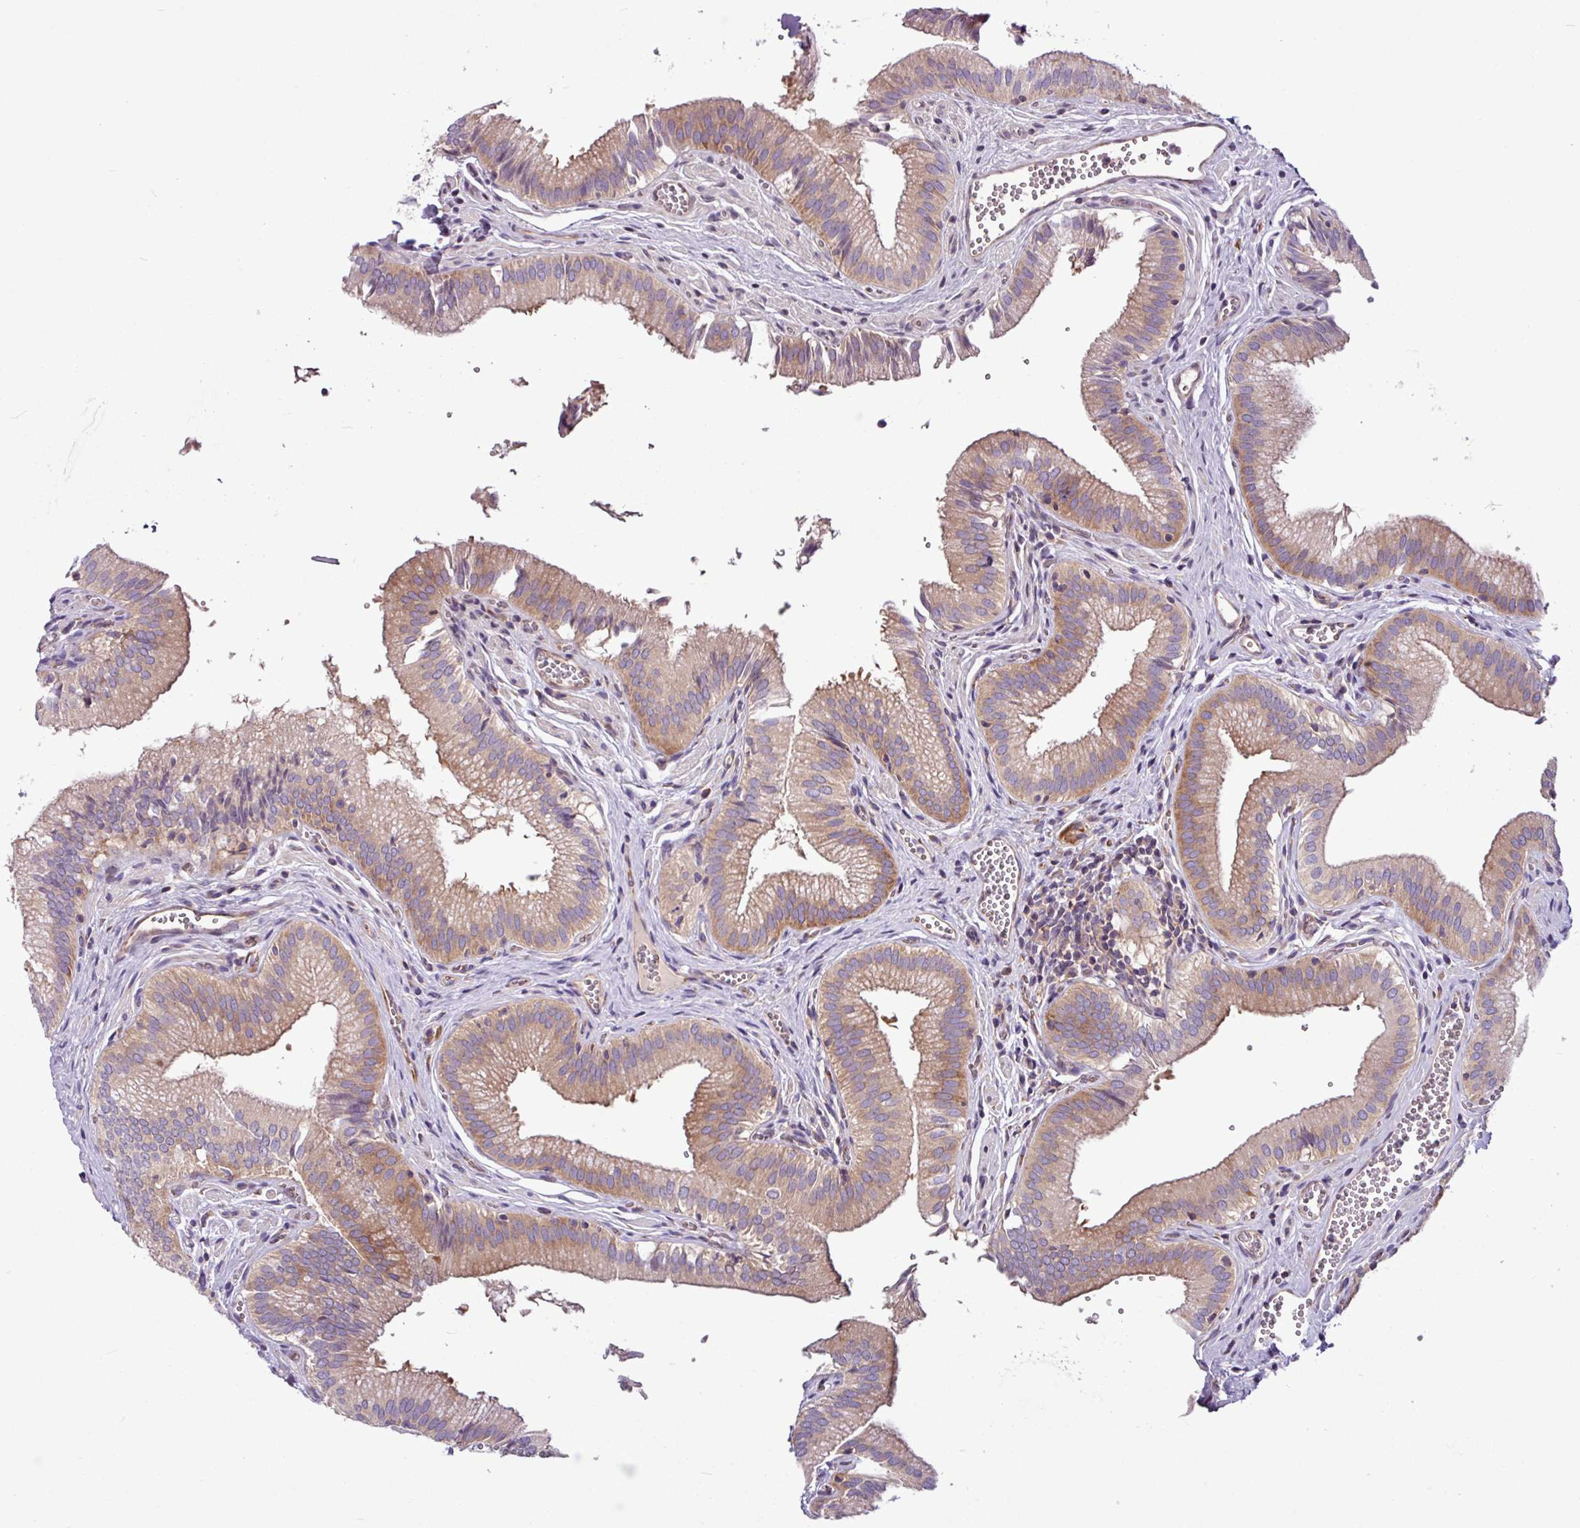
{"staining": {"intensity": "moderate", "quantity": ">75%", "location": "cytoplasmic/membranous"}, "tissue": "gallbladder", "cell_type": "Glandular cells", "image_type": "normal", "snomed": [{"axis": "morphology", "description": "Normal tissue, NOS"}, {"axis": "topography", "description": "Gallbladder"}, {"axis": "topography", "description": "Peripheral nerve tissue"}], "caption": "A micrograph of gallbladder stained for a protein shows moderate cytoplasmic/membranous brown staining in glandular cells. Immunohistochemistry stains the protein of interest in brown and the nuclei are stained blue.", "gene": "MROH2A", "patient": {"sex": "male", "age": 17}}